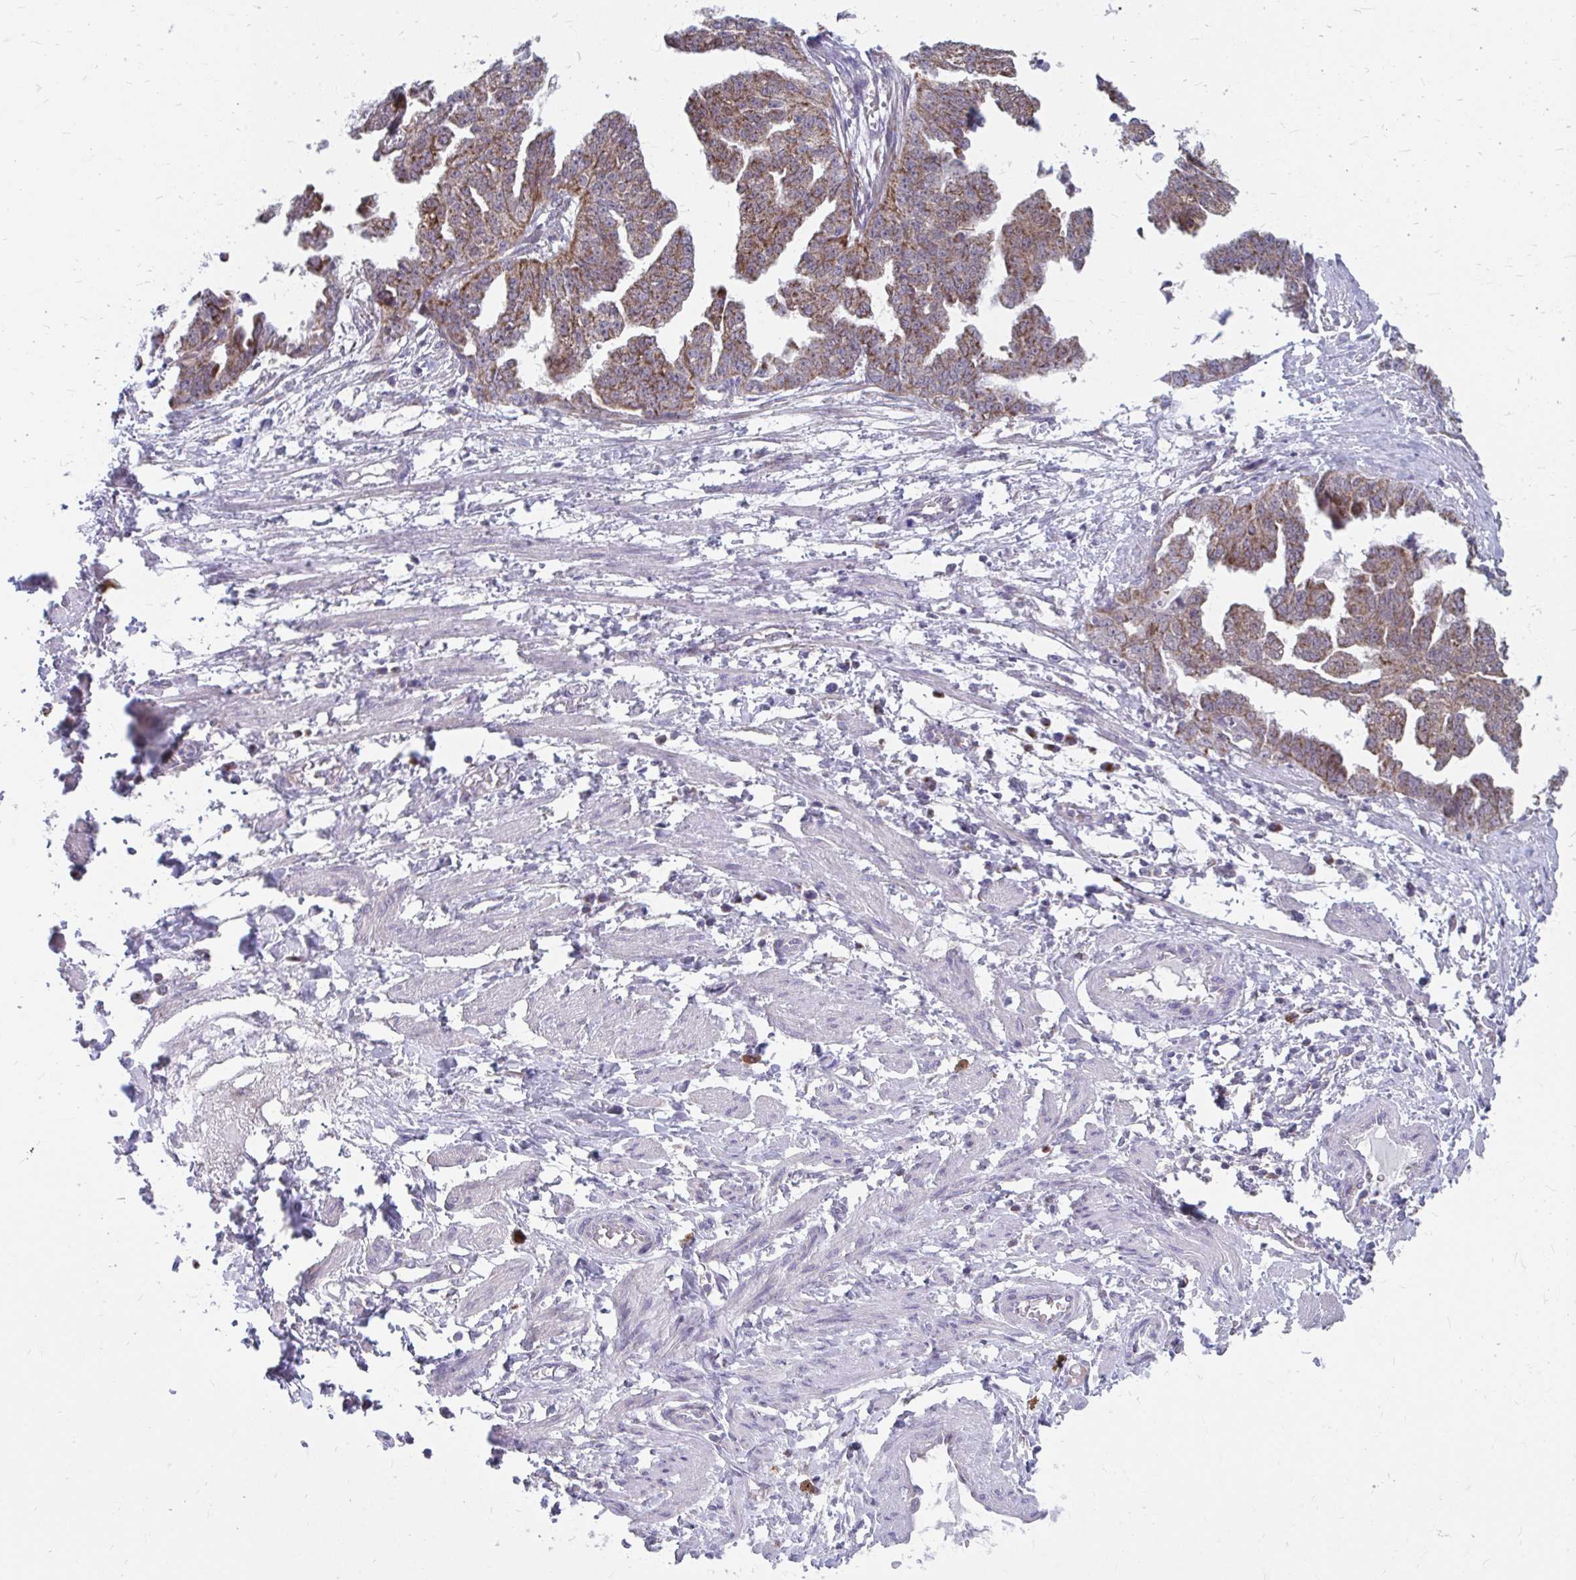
{"staining": {"intensity": "moderate", "quantity": ">75%", "location": "cytoplasmic/membranous"}, "tissue": "ovarian cancer", "cell_type": "Tumor cells", "image_type": "cancer", "snomed": [{"axis": "morphology", "description": "Cystadenocarcinoma, serous, NOS"}, {"axis": "topography", "description": "Ovary"}], "caption": "About >75% of tumor cells in human ovarian cancer (serous cystadenocarcinoma) display moderate cytoplasmic/membranous protein staining as visualized by brown immunohistochemical staining.", "gene": "PABIR3", "patient": {"sex": "female", "age": 58}}